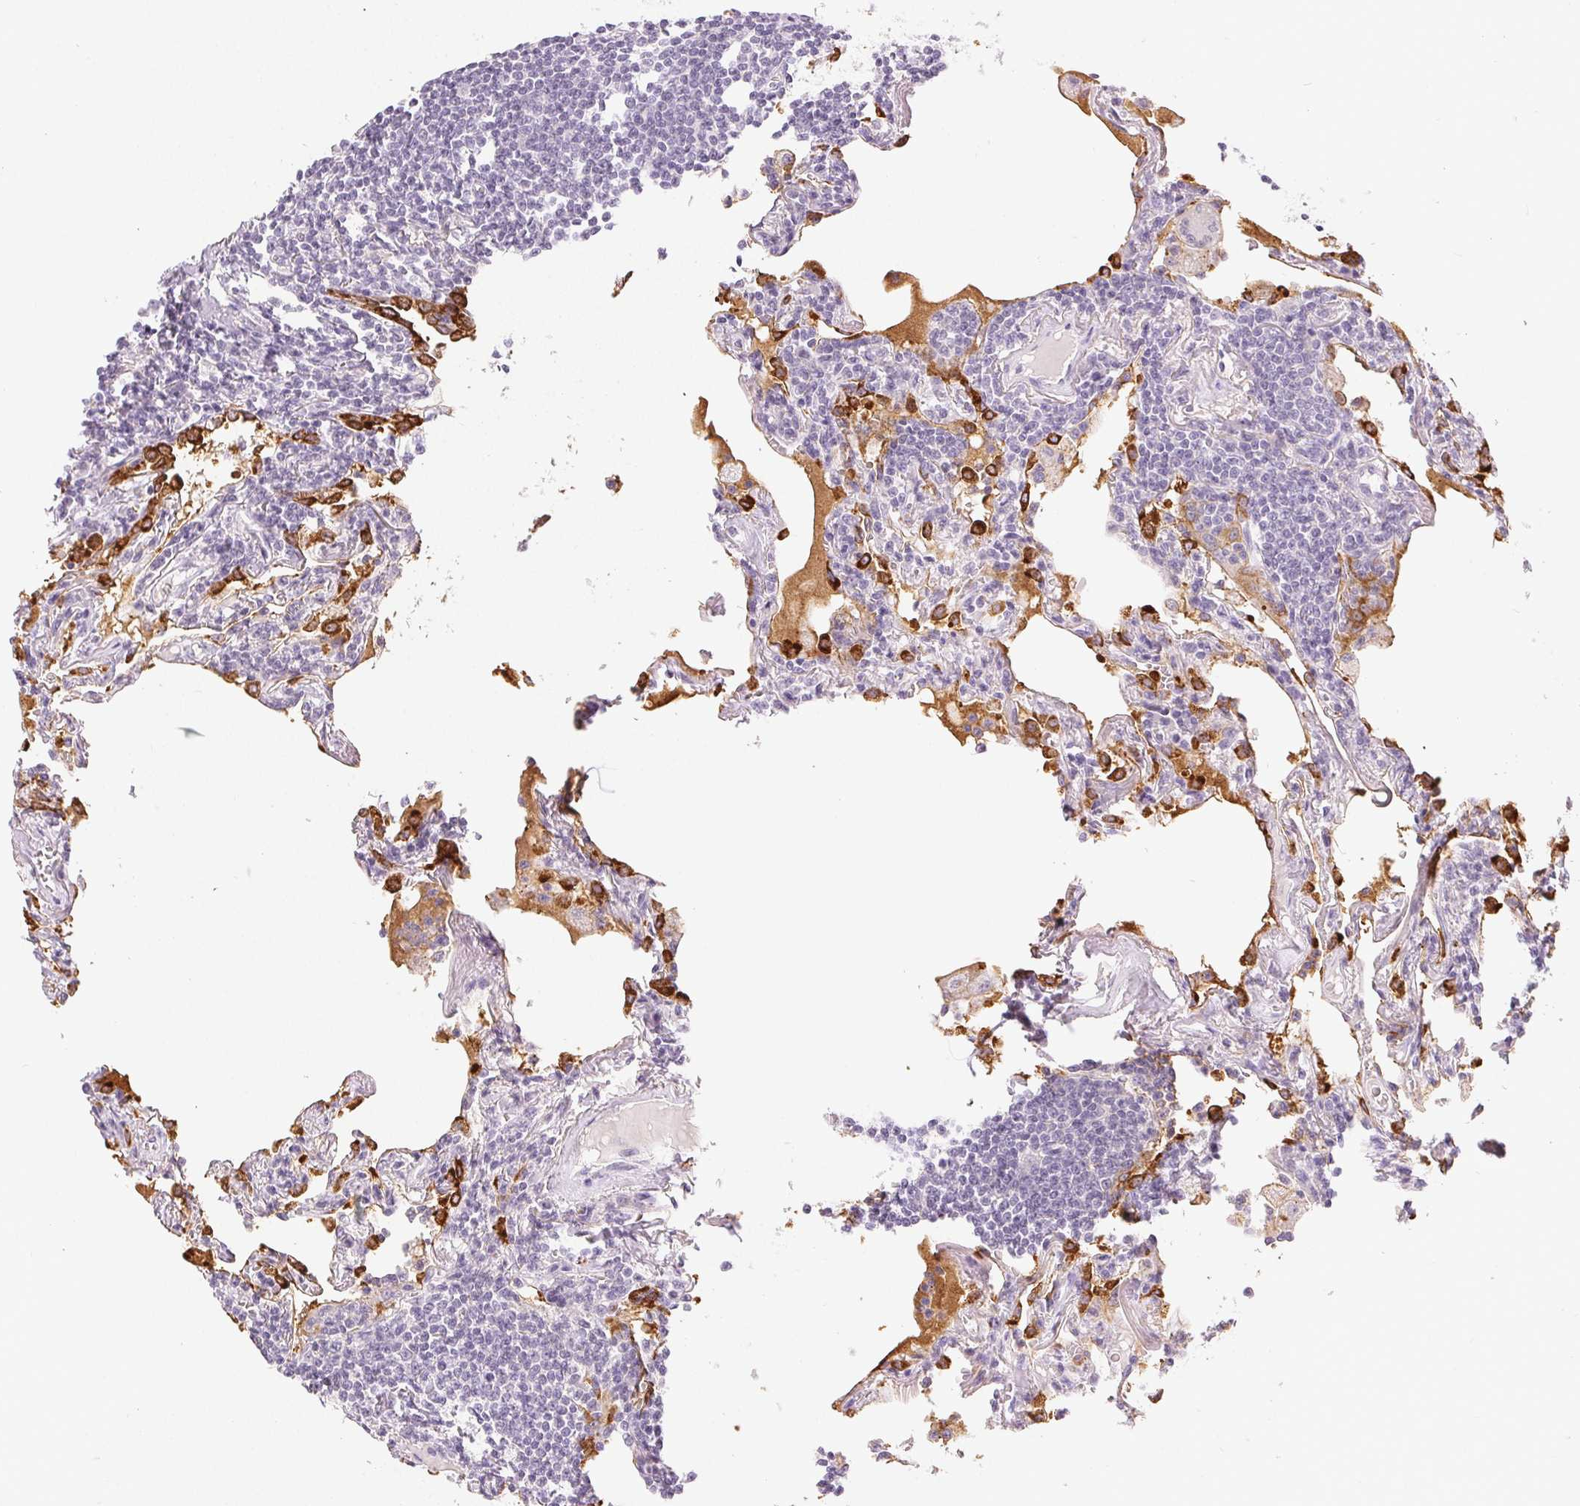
{"staining": {"intensity": "negative", "quantity": "none", "location": "none"}, "tissue": "lymphoma", "cell_type": "Tumor cells", "image_type": "cancer", "snomed": [{"axis": "morphology", "description": "Malignant lymphoma, non-Hodgkin's type, Low grade"}, {"axis": "topography", "description": "Lung"}], "caption": "This is a micrograph of immunohistochemistry (IHC) staining of malignant lymphoma, non-Hodgkin's type (low-grade), which shows no positivity in tumor cells.", "gene": "SFTPD", "patient": {"sex": "female", "age": 71}}